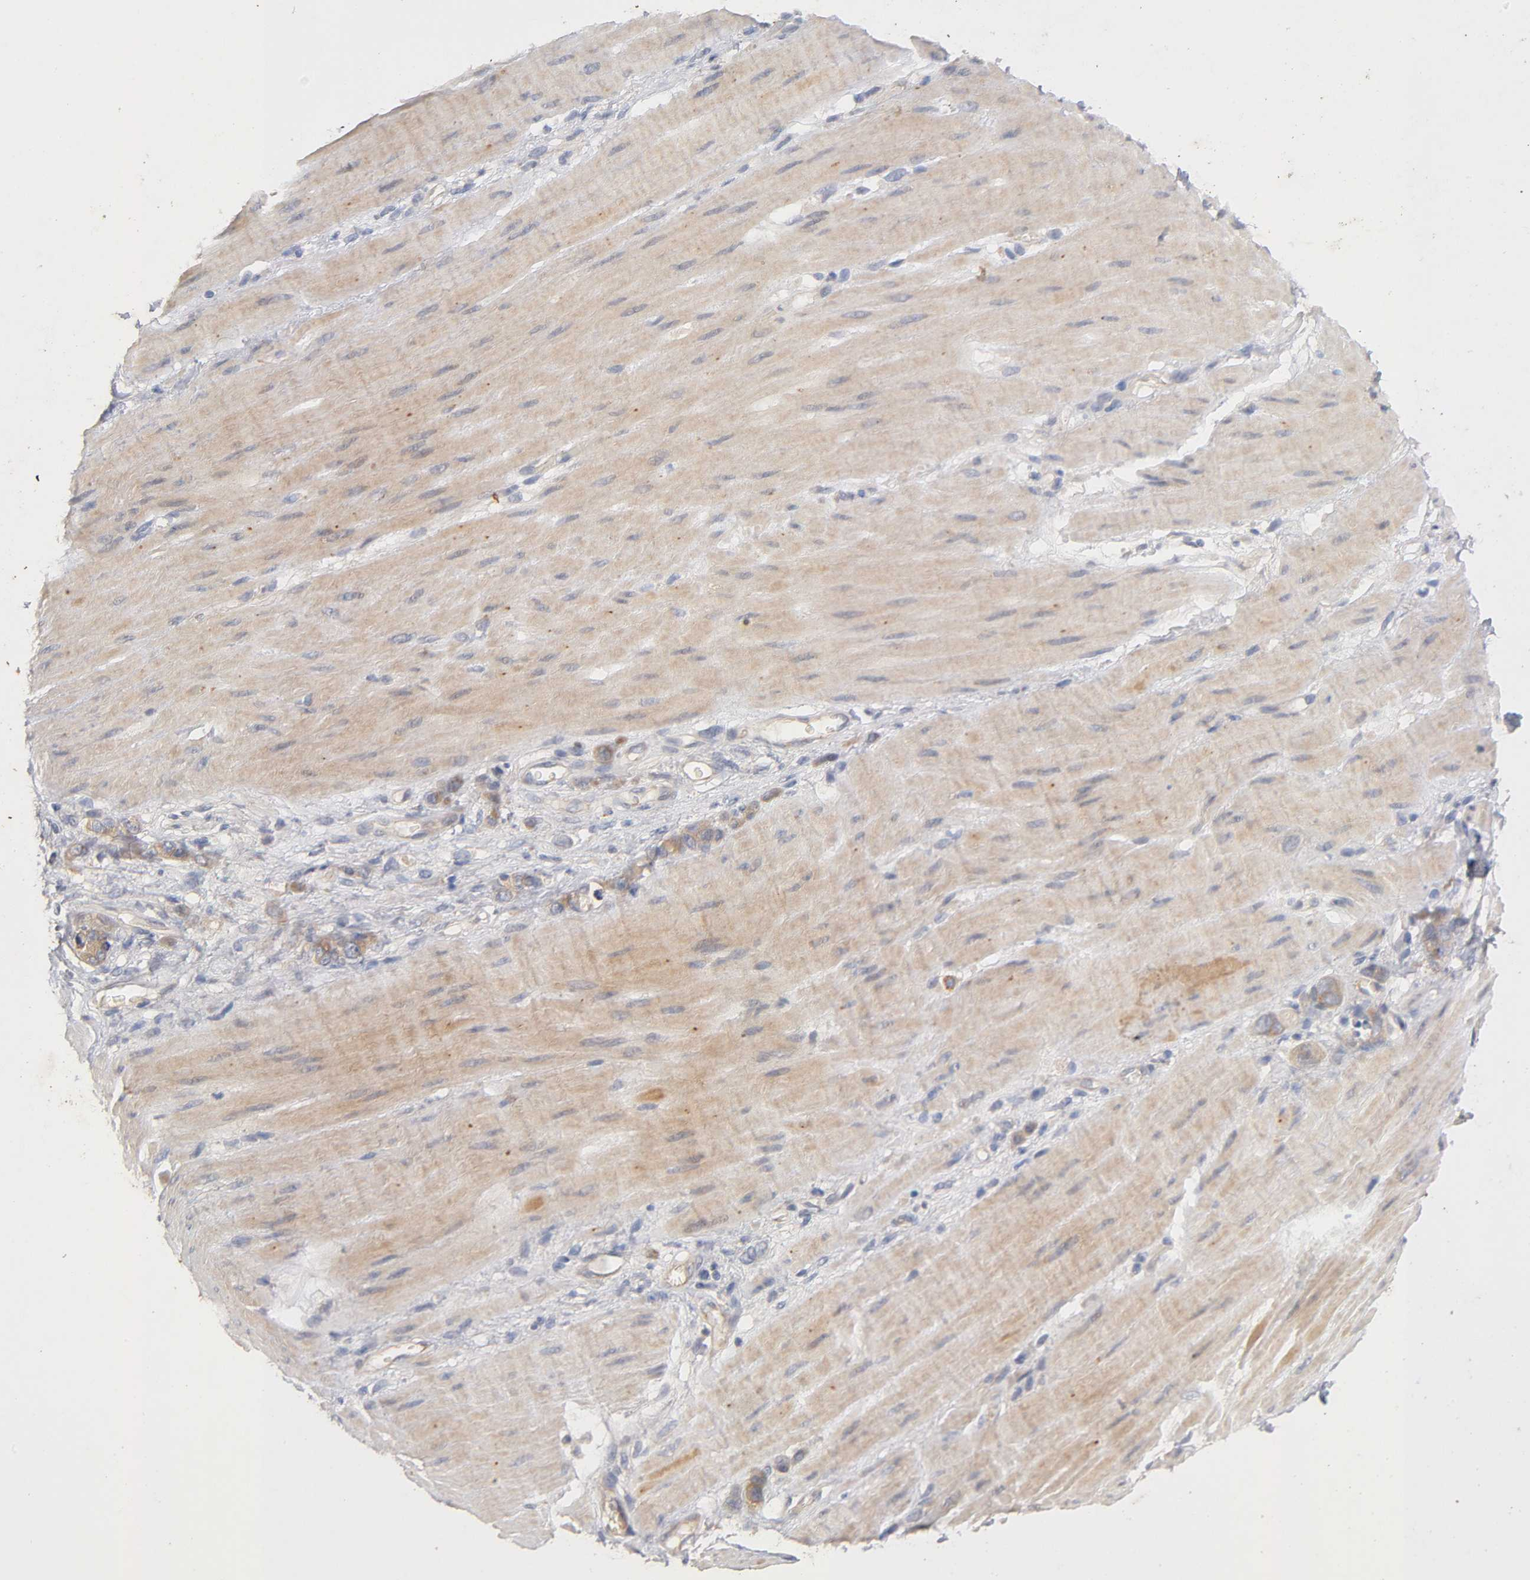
{"staining": {"intensity": "moderate", "quantity": ">75%", "location": "cytoplasmic/membranous"}, "tissue": "stomach cancer", "cell_type": "Tumor cells", "image_type": "cancer", "snomed": [{"axis": "morphology", "description": "Adenocarcinoma, NOS"}, {"axis": "topography", "description": "Stomach"}], "caption": "Immunohistochemical staining of human stomach cancer demonstrates moderate cytoplasmic/membranous protein staining in about >75% of tumor cells. Using DAB (3,3'-diaminobenzidine) (brown) and hematoxylin (blue) stains, captured at high magnification using brightfield microscopy.", "gene": "PDZD11", "patient": {"sex": "male", "age": 82}}